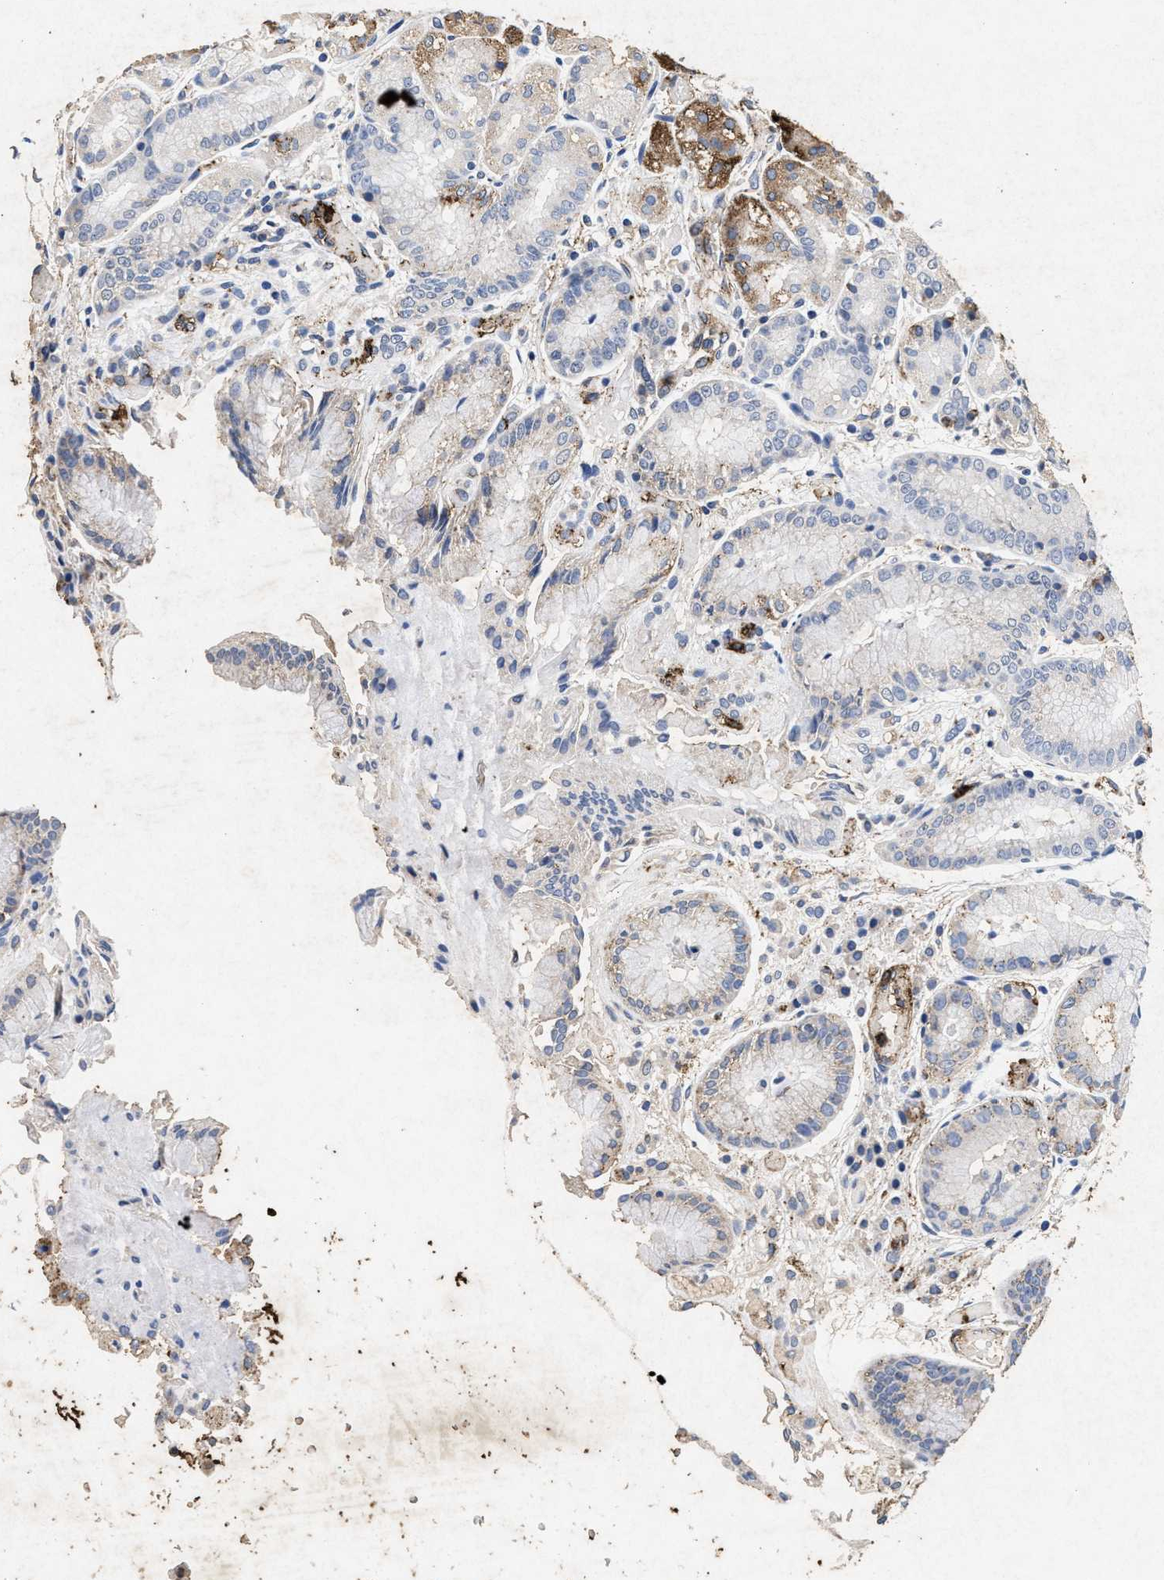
{"staining": {"intensity": "weak", "quantity": "25%-75%", "location": "cytoplasmic/membranous"}, "tissue": "stomach", "cell_type": "Glandular cells", "image_type": "normal", "snomed": [{"axis": "morphology", "description": "Normal tissue, NOS"}, {"axis": "topography", "description": "Stomach, upper"}], "caption": "IHC micrograph of unremarkable stomach: human stomach stained using immunohistochemistry (IHC) displays low levels of weak protein expression localized specifically in the cytoplasmic/membranous of glandular cells, appearing as a cytoplasmic/membranous brown color.", "gene": "LTB4R2", "patient": {"sex": "male", "age": 72}}